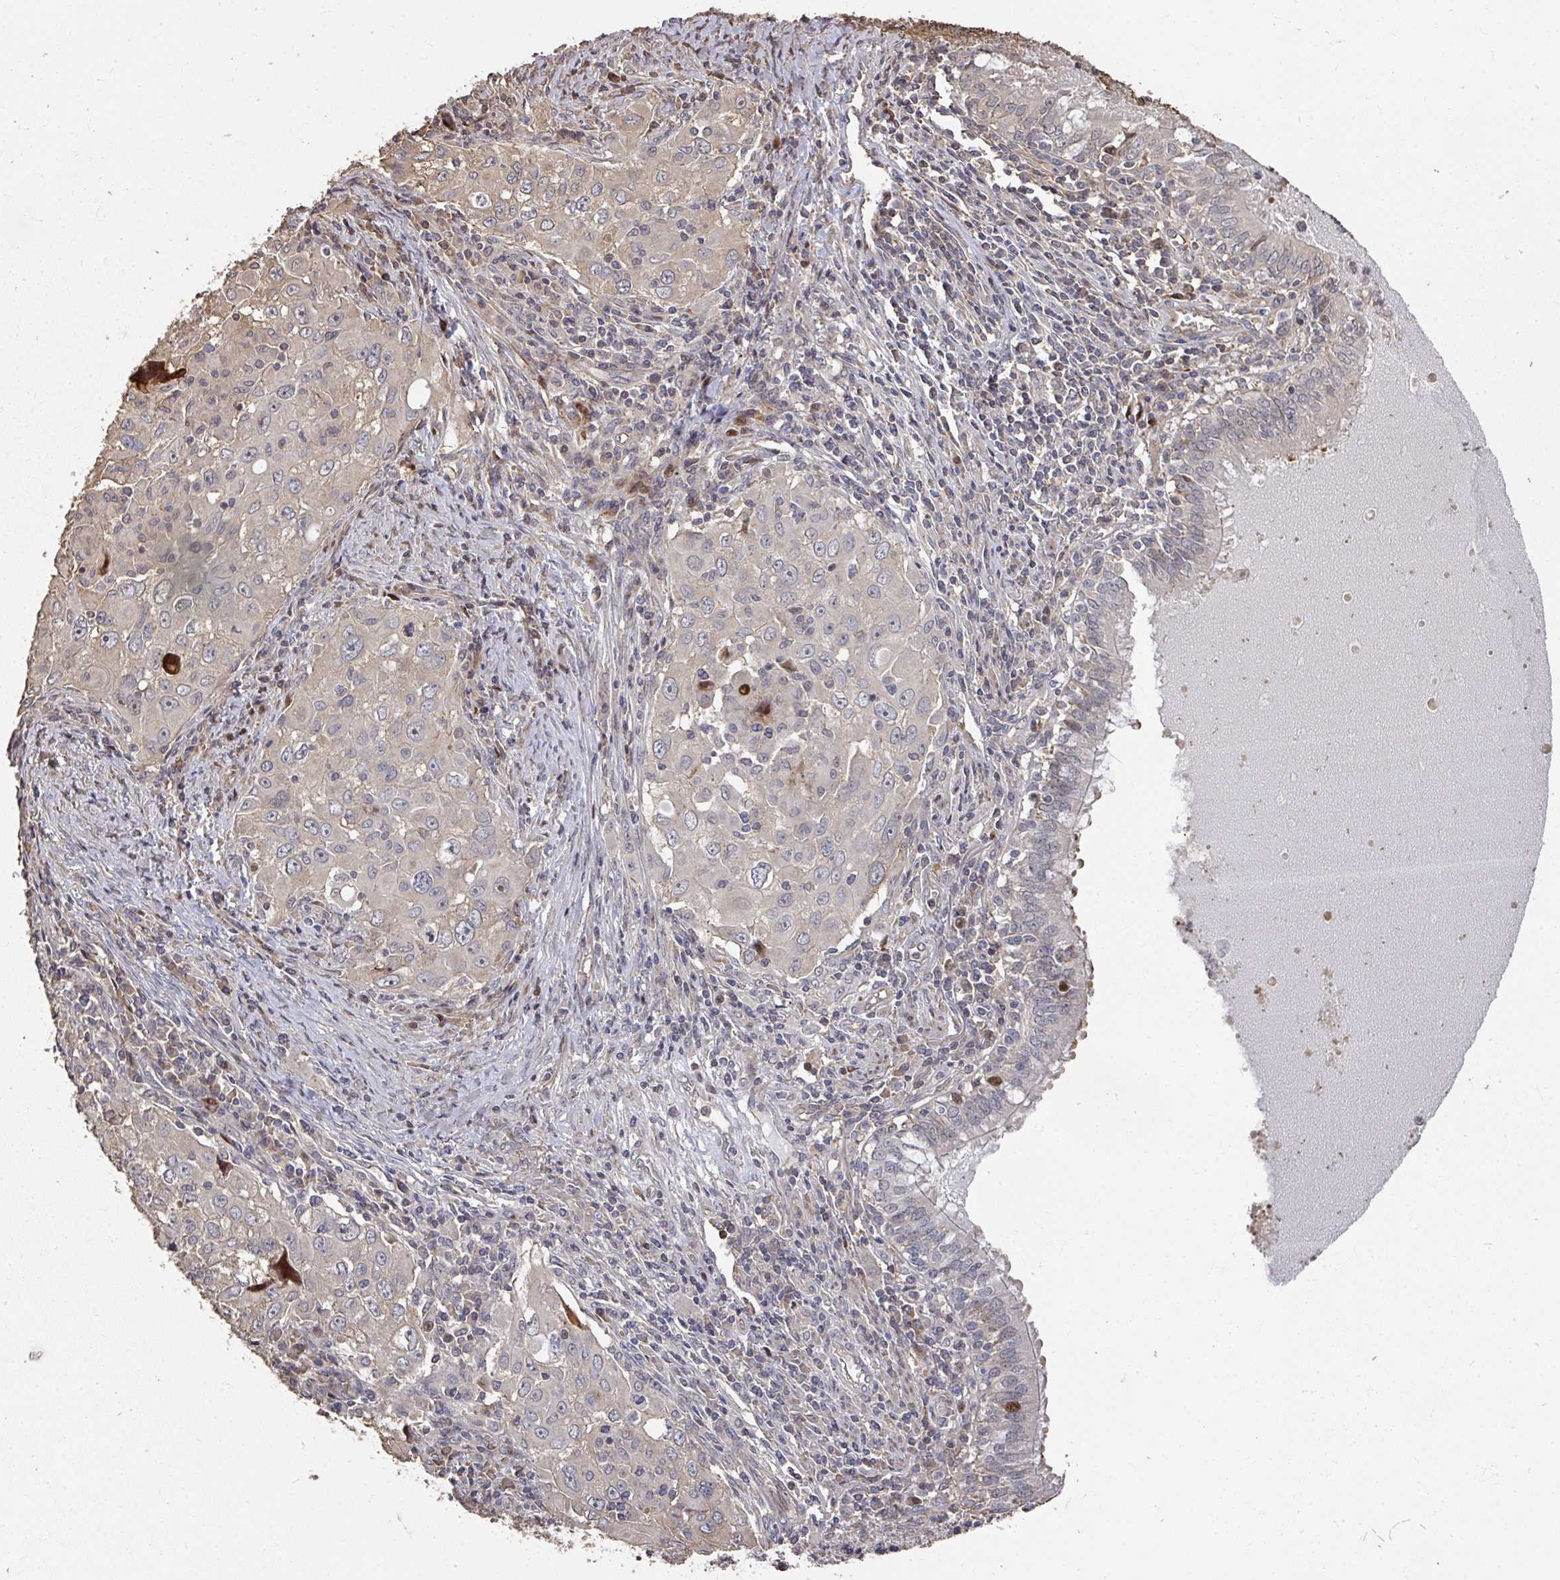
{"staining": {"intensity": "weak", "quantity": "<25%", "location": "cytoplasmic/membranous"}, "tissue": "lung cancer", "cell_type": "Tumor cells", "image_type": "cancer", "snomed": [{"axis": "morphology", "description": "Adenocarcinoma, NOS"}, {"axis": "morphology", "description": "Adenocarcinoma, metastatic, NOS"}, {"axis": "topography", "description": "Lymph node"}, {"axis": "topography", "description": "Lung"}], "caption": "Immunohistochemistry image of human lung cancer stained for a protein (brown), which displays no expression in tumor cells. Brightfield microscopy of immunohistochemistry (IHC) stained with DAB (brown) and hematoxylin (blue), captured at high magnification.", "gene": "CA7", "patient": {"sex": "female", "age": 42}}